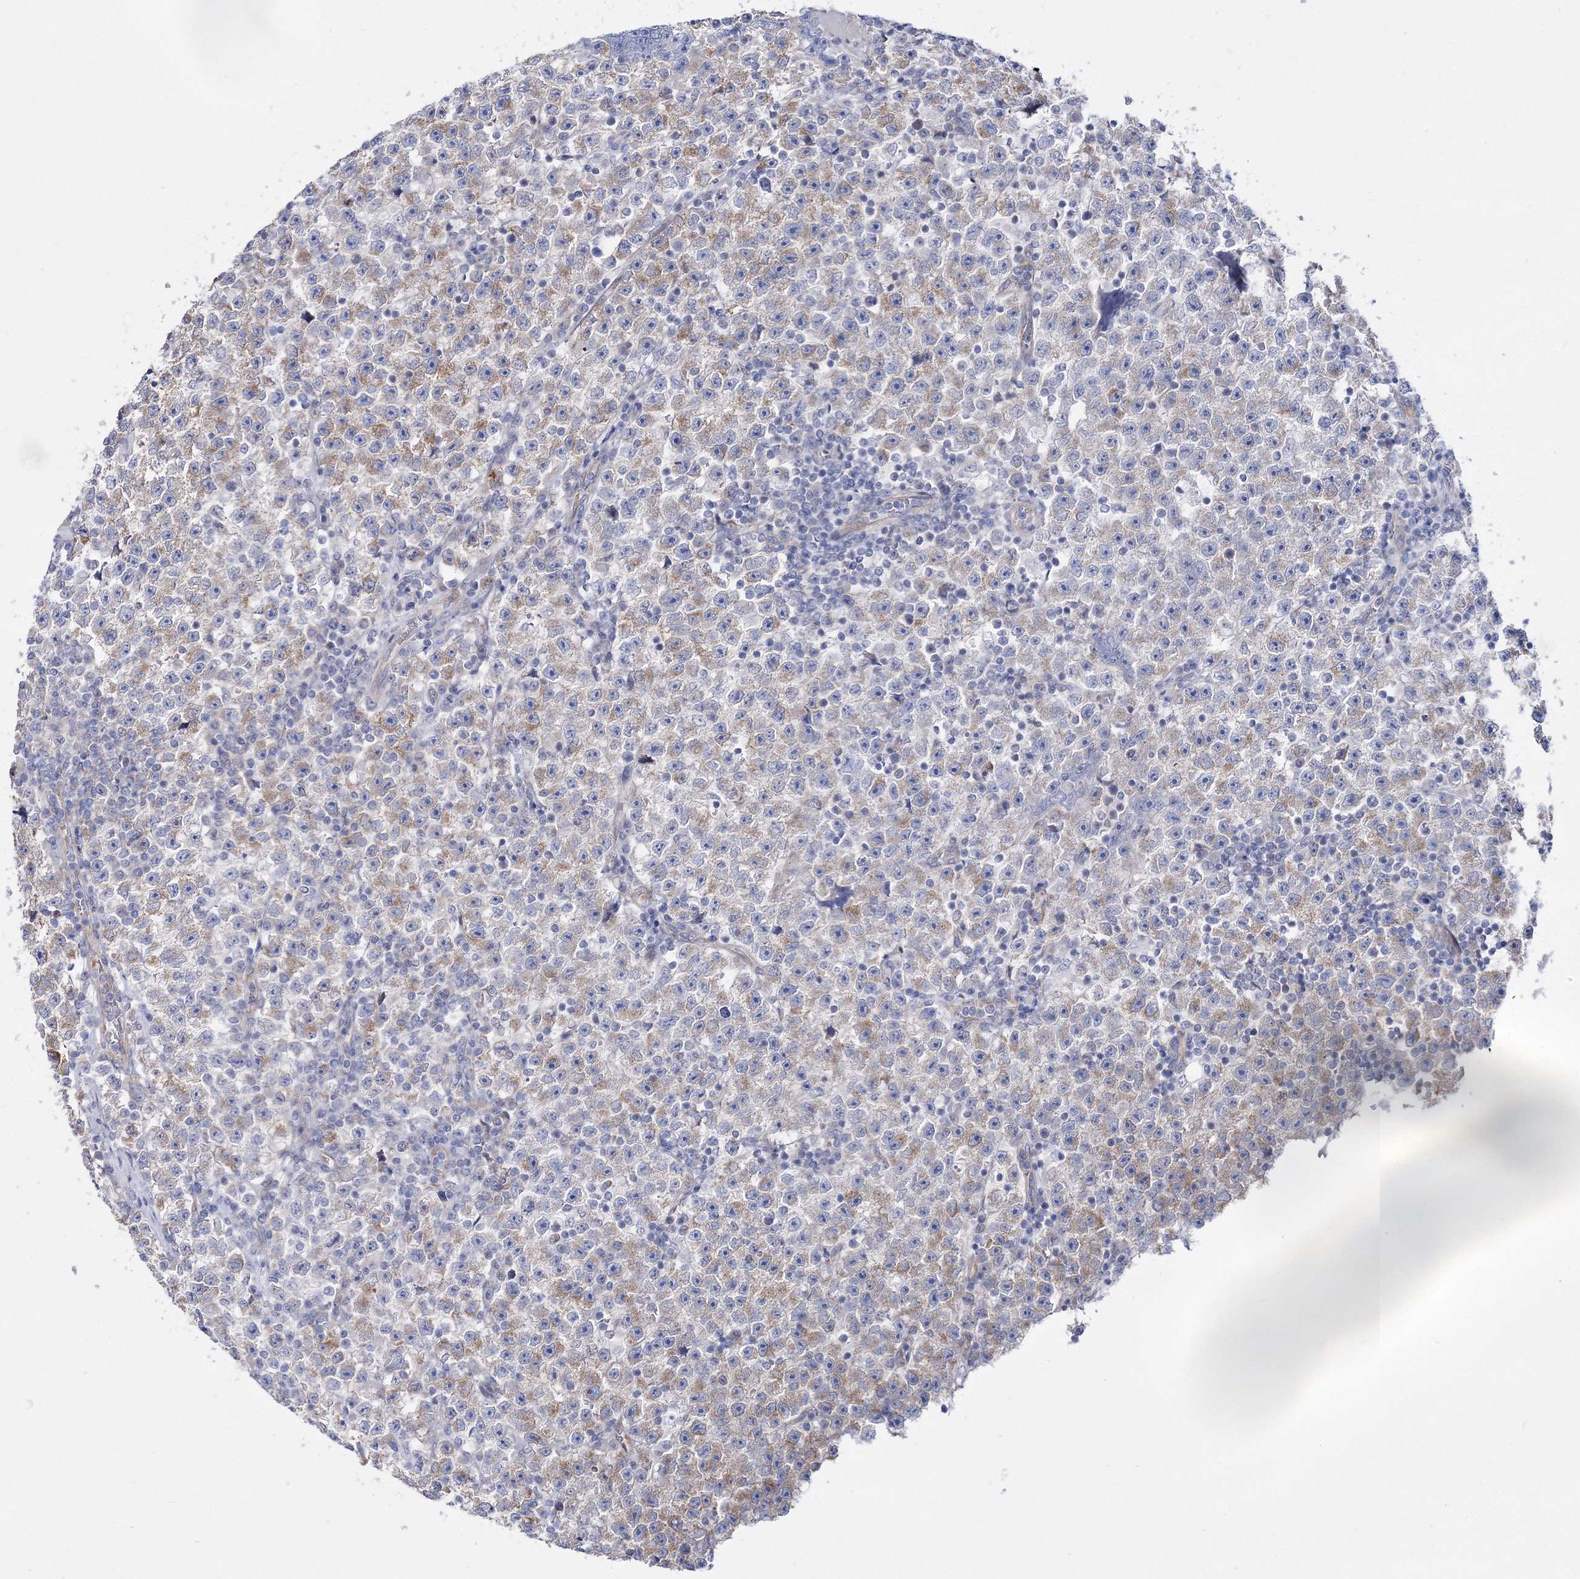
{"staining": {"intensity": "moderate", "quantity": "<25%", "location": "cytoplasmic/membranous"}, "tissue": "testis cancer", "cell_type": "Tumor cells", "image_type": "cancer", "snomed": [{"axis": "morphology", "description": "Seminoma, NOS"}, {"axis": "topography", "description": "Testis"}], "caption": "Brown immunohistochemical staining in human testis cancer (seminoma) exhibits moderate cytoplasmic/membranous expression in about <25% of tumor cells. Using DAB (brown) and hematoxylin (blue) stains, captured at high magnification using brightfield microscopy.", "gene": "ARHGAP32", "patient": {"sex": "male", "age": 22}}